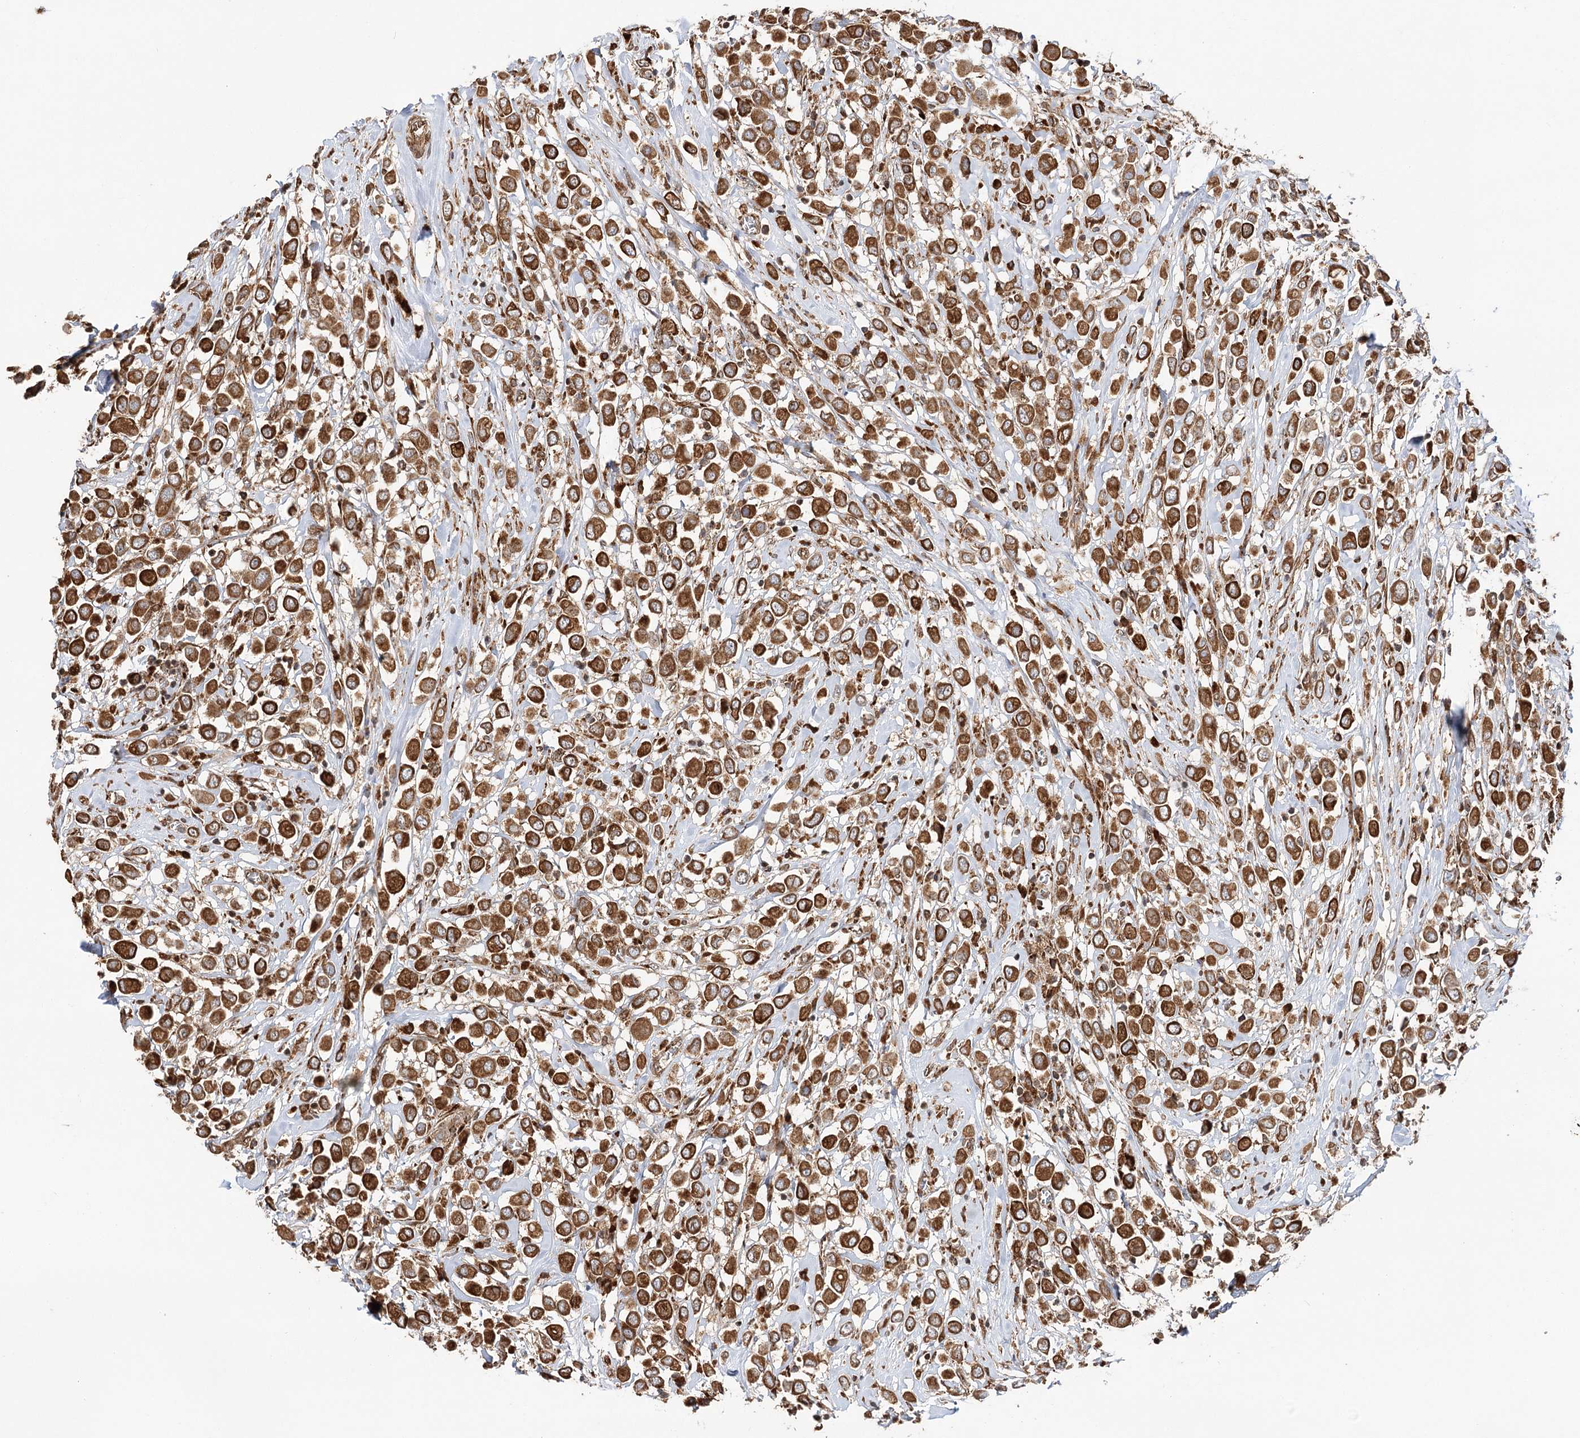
{"staining": {"intensity": "strong", "quantity": ">75%", "location": "cytoplasmic/membranous"}, "tissue": "breast cancer", "cell_type": "Tumor cells", "image_type": "cancer", "snomed": [{"axis": "morphology", "description": "Duct carcinoma"}, {"axis": "topography", "description": "Breast"}], "caption": "Protein staining reveals strong cytoplasmic/membranous staining in about >75% of tumor cells in breast cancer.", "gene": "DNAJB14", "patient": {"sex": "female", "age": 61}}